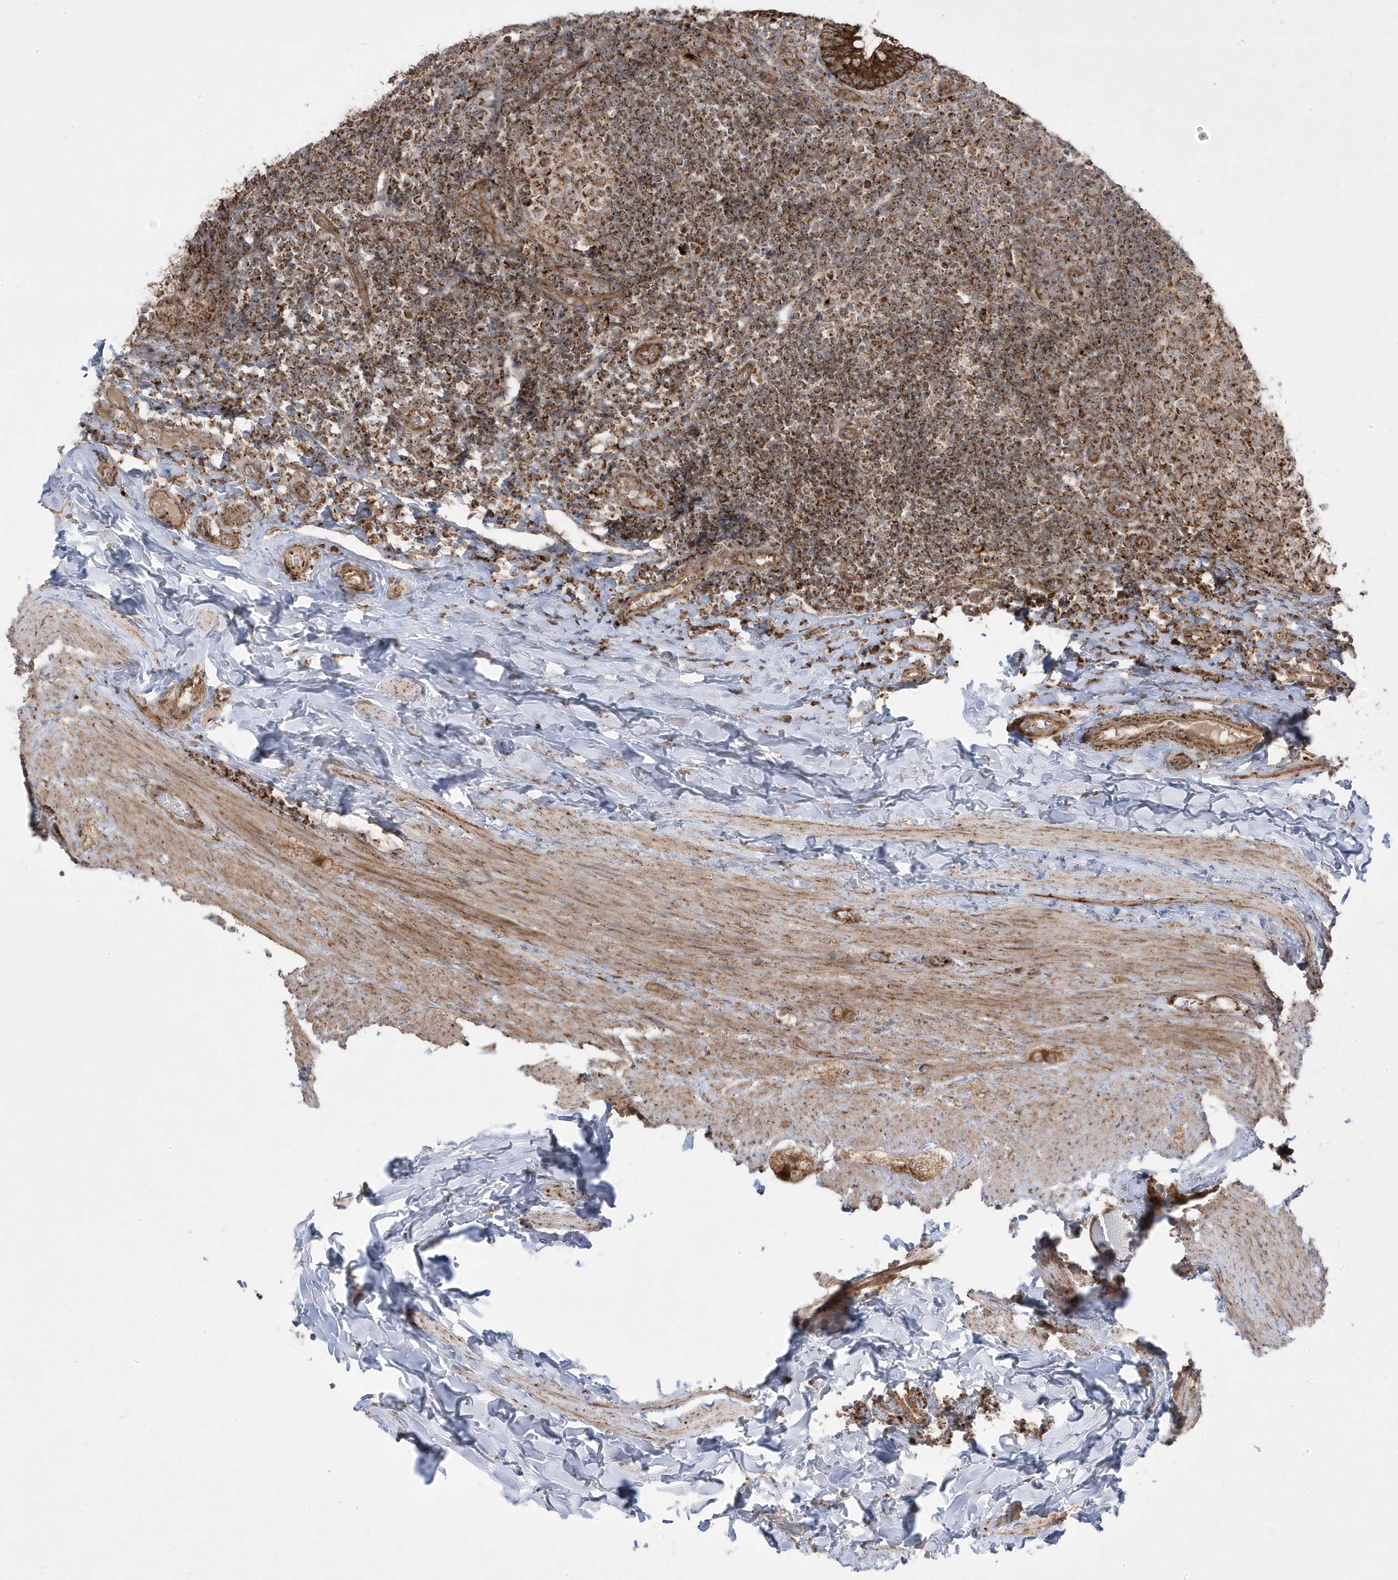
{"staining": {"intensity": "strong", "quantity": ">75%", "location": "cytoplasmic/membranous"}, "tissue": "appendix", "cell_type": "Glandular cells", "image_type": "normal", "snomed": [{"axis": "morphology", "description": "Normal tissue, NOS"}, {"axis": "topography", "description": "Appendix"}], "caption": "The immunohistochemical stain shows strong cytoplasmic/membranous positivity in glandular cells of benign appendix. (Brightfield microscopy of DAB IHC at high magnification).", "gene": "CLUAP1", "patient": {"sex": "male", "age": 8}}